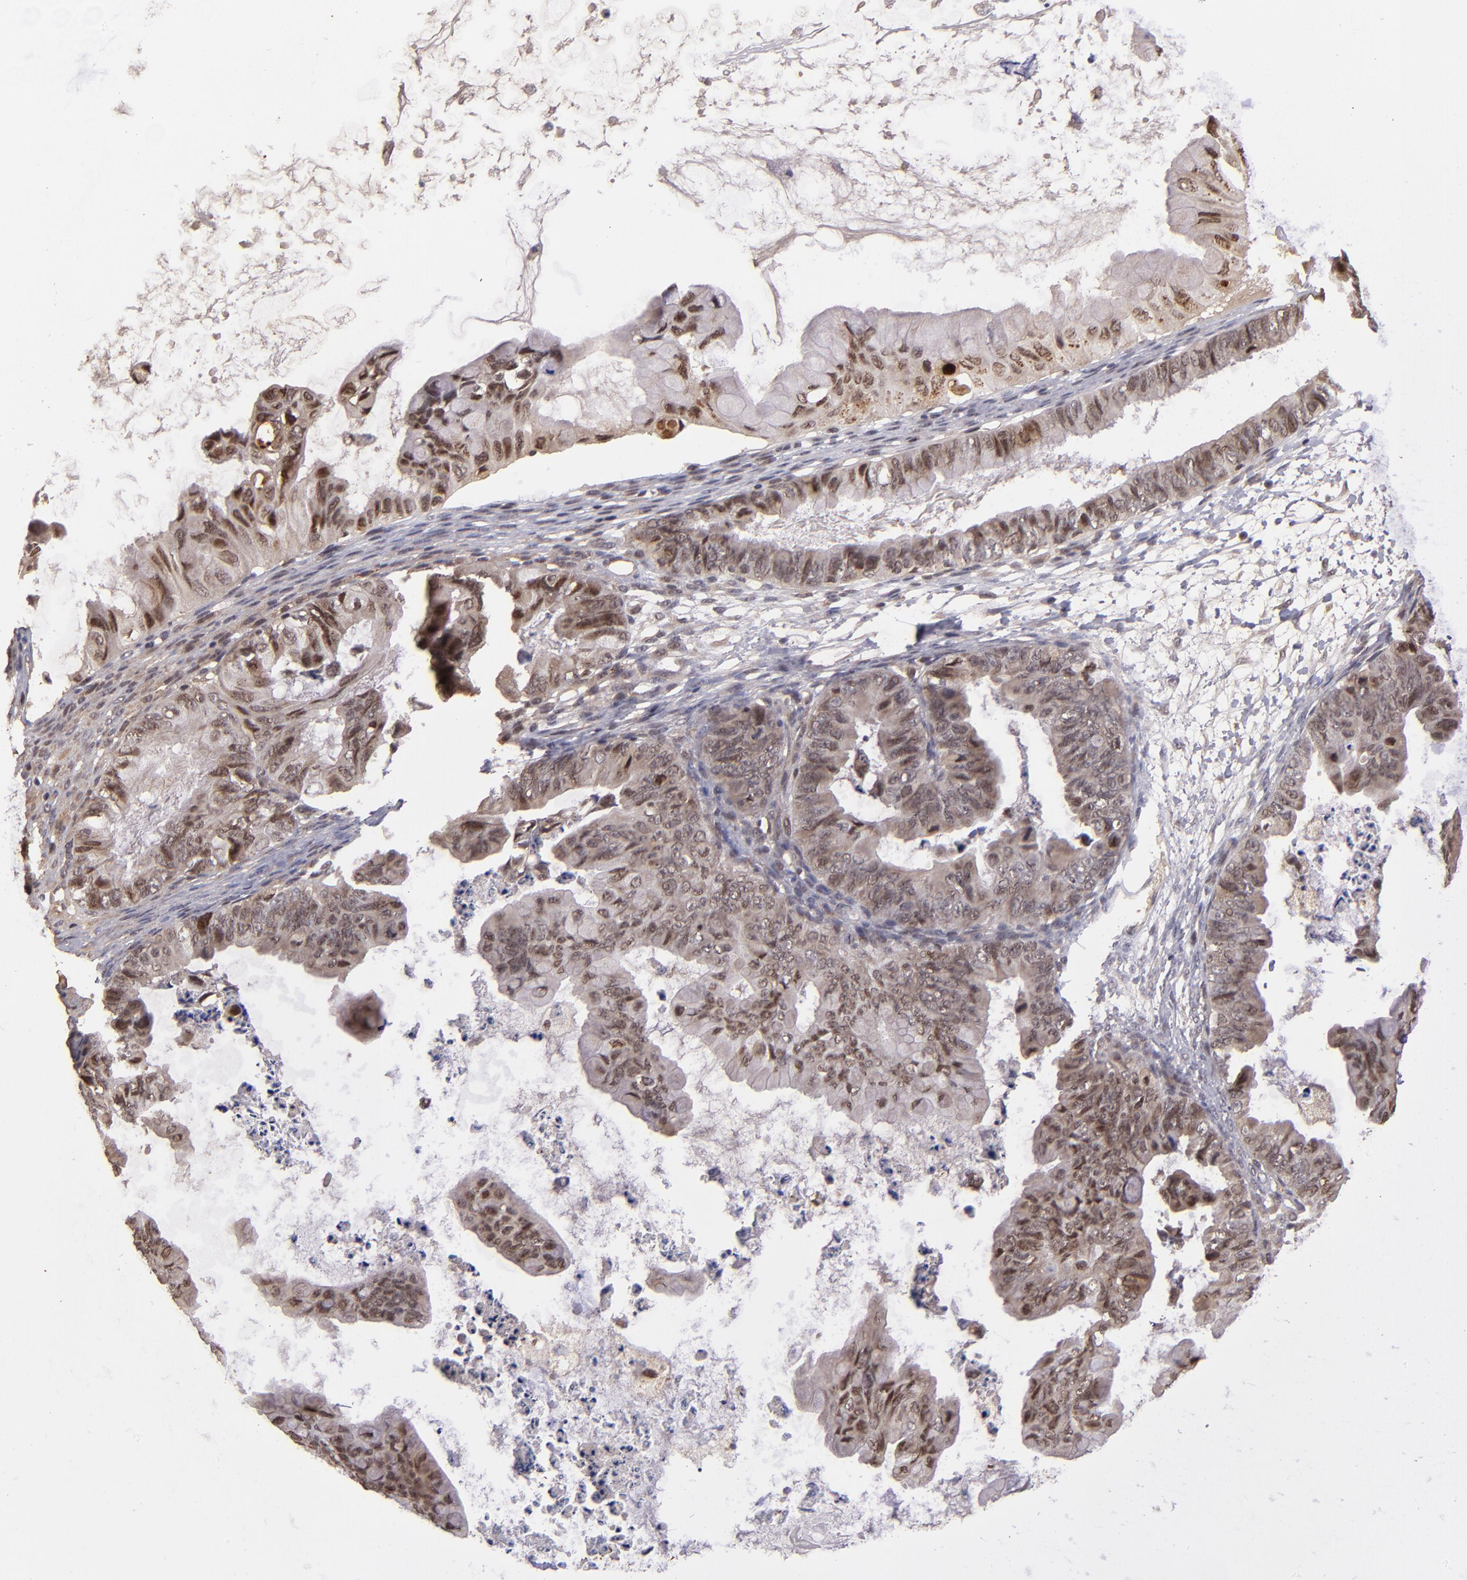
{"staining": {"intensity": "moderate", "quantity": ">75%", "location": "nuclear"}, "tissue": "ovarian cancer", "cell_type": "Tumor cells", "image_type": "cancer", "snomed": [{"axis": "morphology", "description": "Cystadenocarcinoma, mucinous, NOS"}, {"axis": "topography", "description": "Ovary"}], "caption": "High-power microscopy captured an immunohistochemistry (IHC) histopathology image of ovarian mucinous cystadenocarcinoma, revealing moderate nuclear staining in approximately >75% of tumor cells.", "gene": "ABHD12B", "patient": {"sex": "female", "age": 36}}